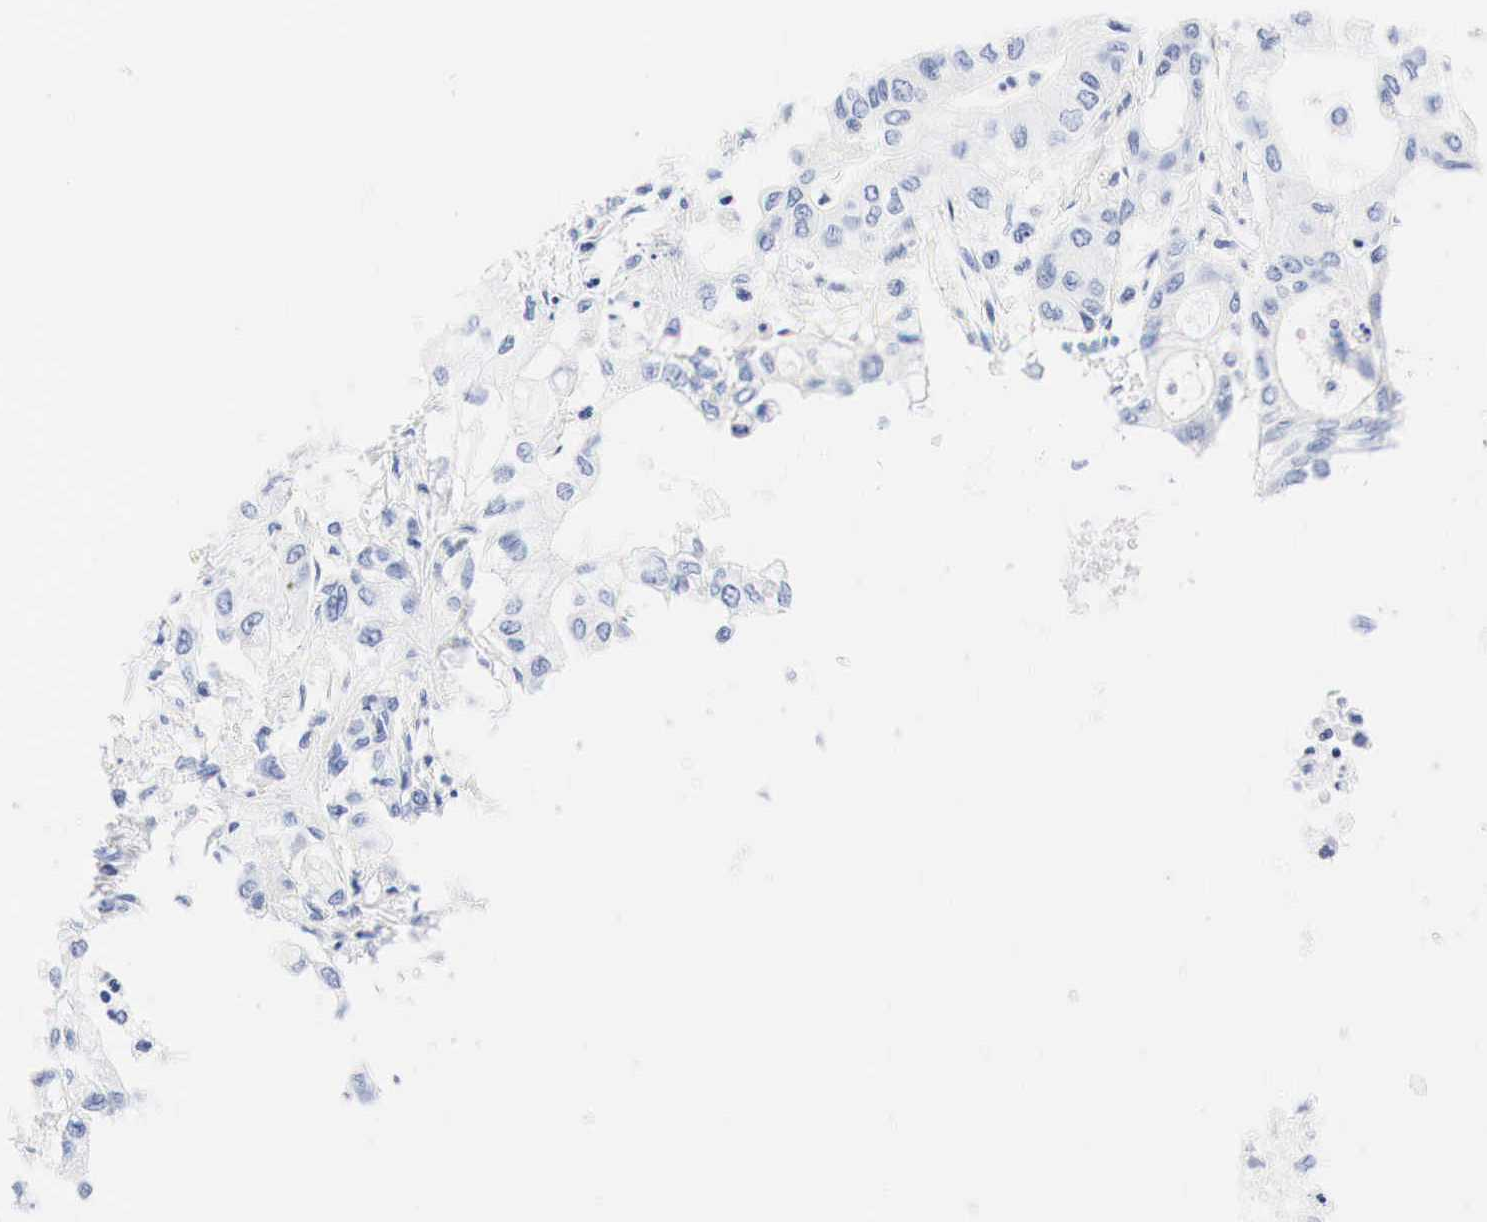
{"staining": {"intensity": "negative", "quantity": "none", "location": "none"}, "tissue": "pancreatic cancer", "cell_type": "Tumor cells", "image_type": "cancer", "snomed": [{"axis": "morphology", "description": "Adenocarcinoma, NOS"}, {"axis": "topography", "description": "Pancreas"}], "caption": "DAB (3,3'-diaminobenzidine) immunohistochemical staining of human adenocarcinoma (pancreatic) shows no significant positivity in tumor cells.", "gene": "NKX2-1", "patient": {"sex": "male", "age": 79}}